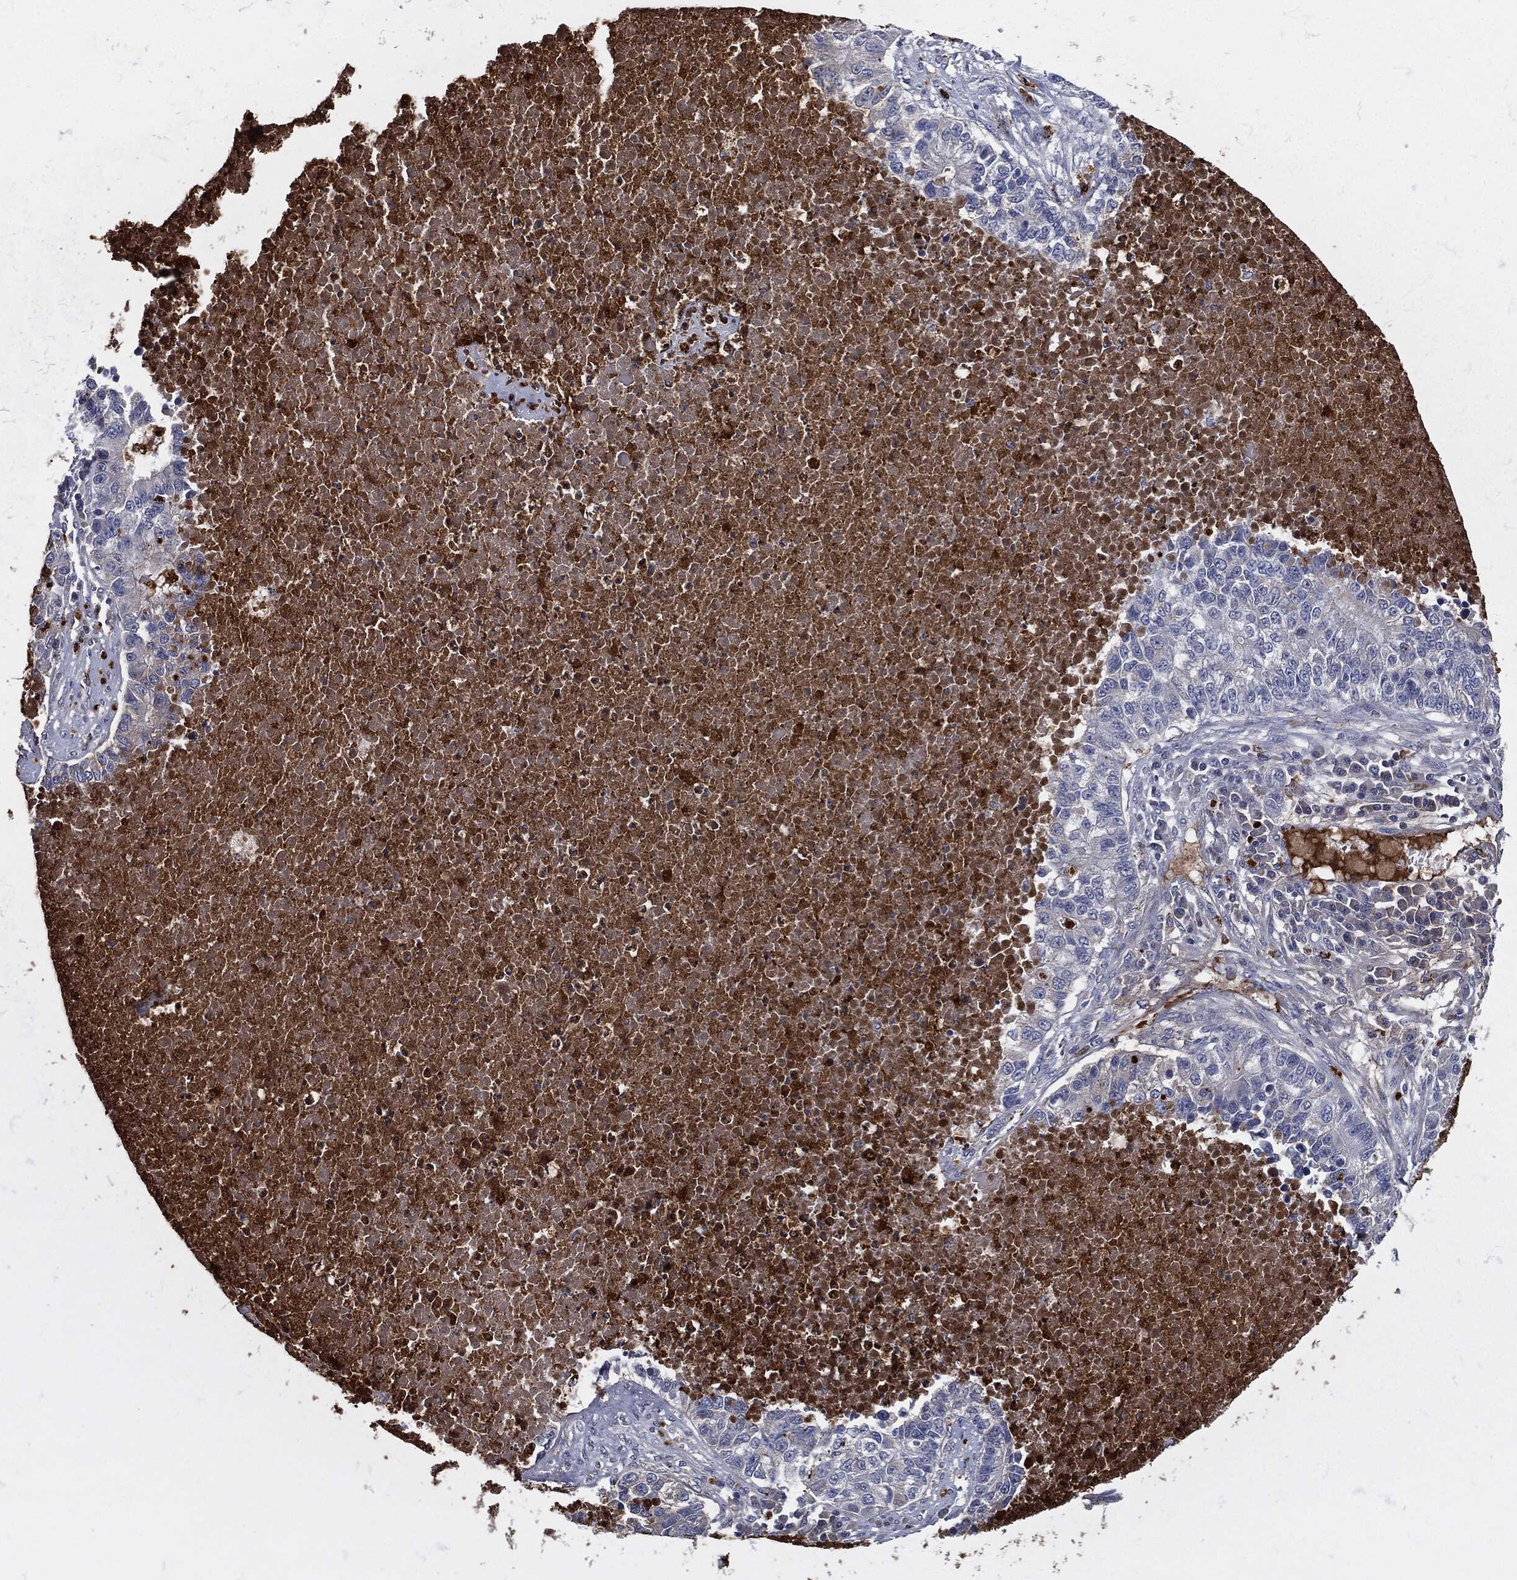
{"staining": {"intensity": "negative", "quantity": "none", "location": "none"}, "tissue": "lung cancer", "cell_type": "Tumor cells", "image_type": "cancer", "snomed": [{"axis": "morphology", "description": "Adenocarcinoma, NOS"}, {"axis": "topography", "description": "Lung"}], "caption": "Immunohistochemistry of lung cancer (adenocarcinoma) shows no staining in tumor cells. Nuclei are stained in blue.", "gene": "MPO", "patient": {"sex": "male", "age": 57}}